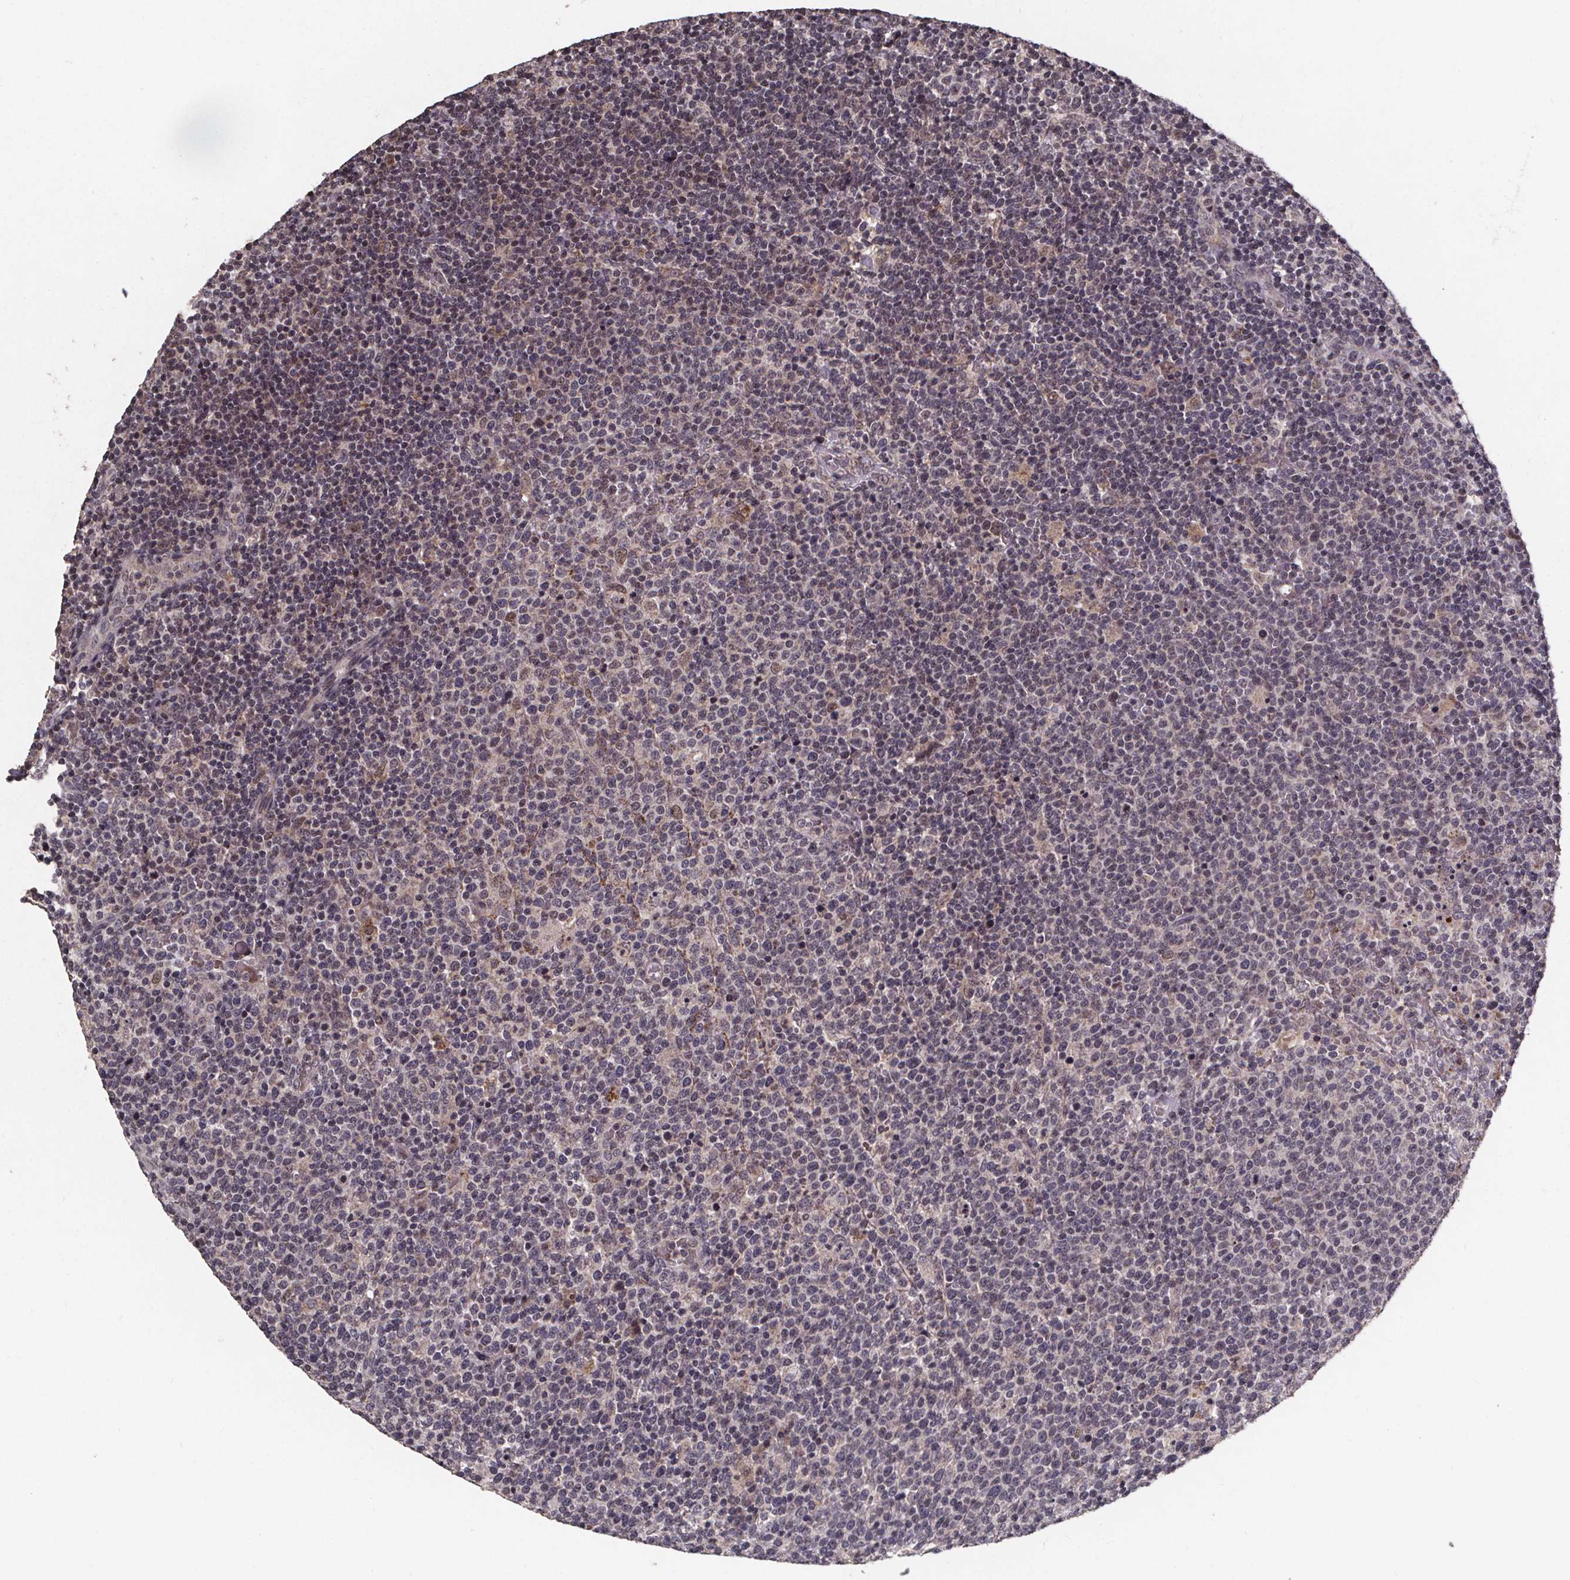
{"staining": {"intensity": "negative", "quantity": "none", "location": "none"}, "tissue": "lymphoma", "cell_type": "Tumor cells", "image_type": "cancer", "snomed": [{"axis": "morphology", "description": "Malignant lymphoma, non-Hodgkin's type, High grade"}, {"axis": "topography", "description": "Lymph node"}], "caption": "DAB (3,3'-diaminobenzidine) immunohistochemical staining of human lymphoma shows no significant staining in tumor cells.", "gene": "GPX3", "patient": {"sex": "male", "age": 61}}